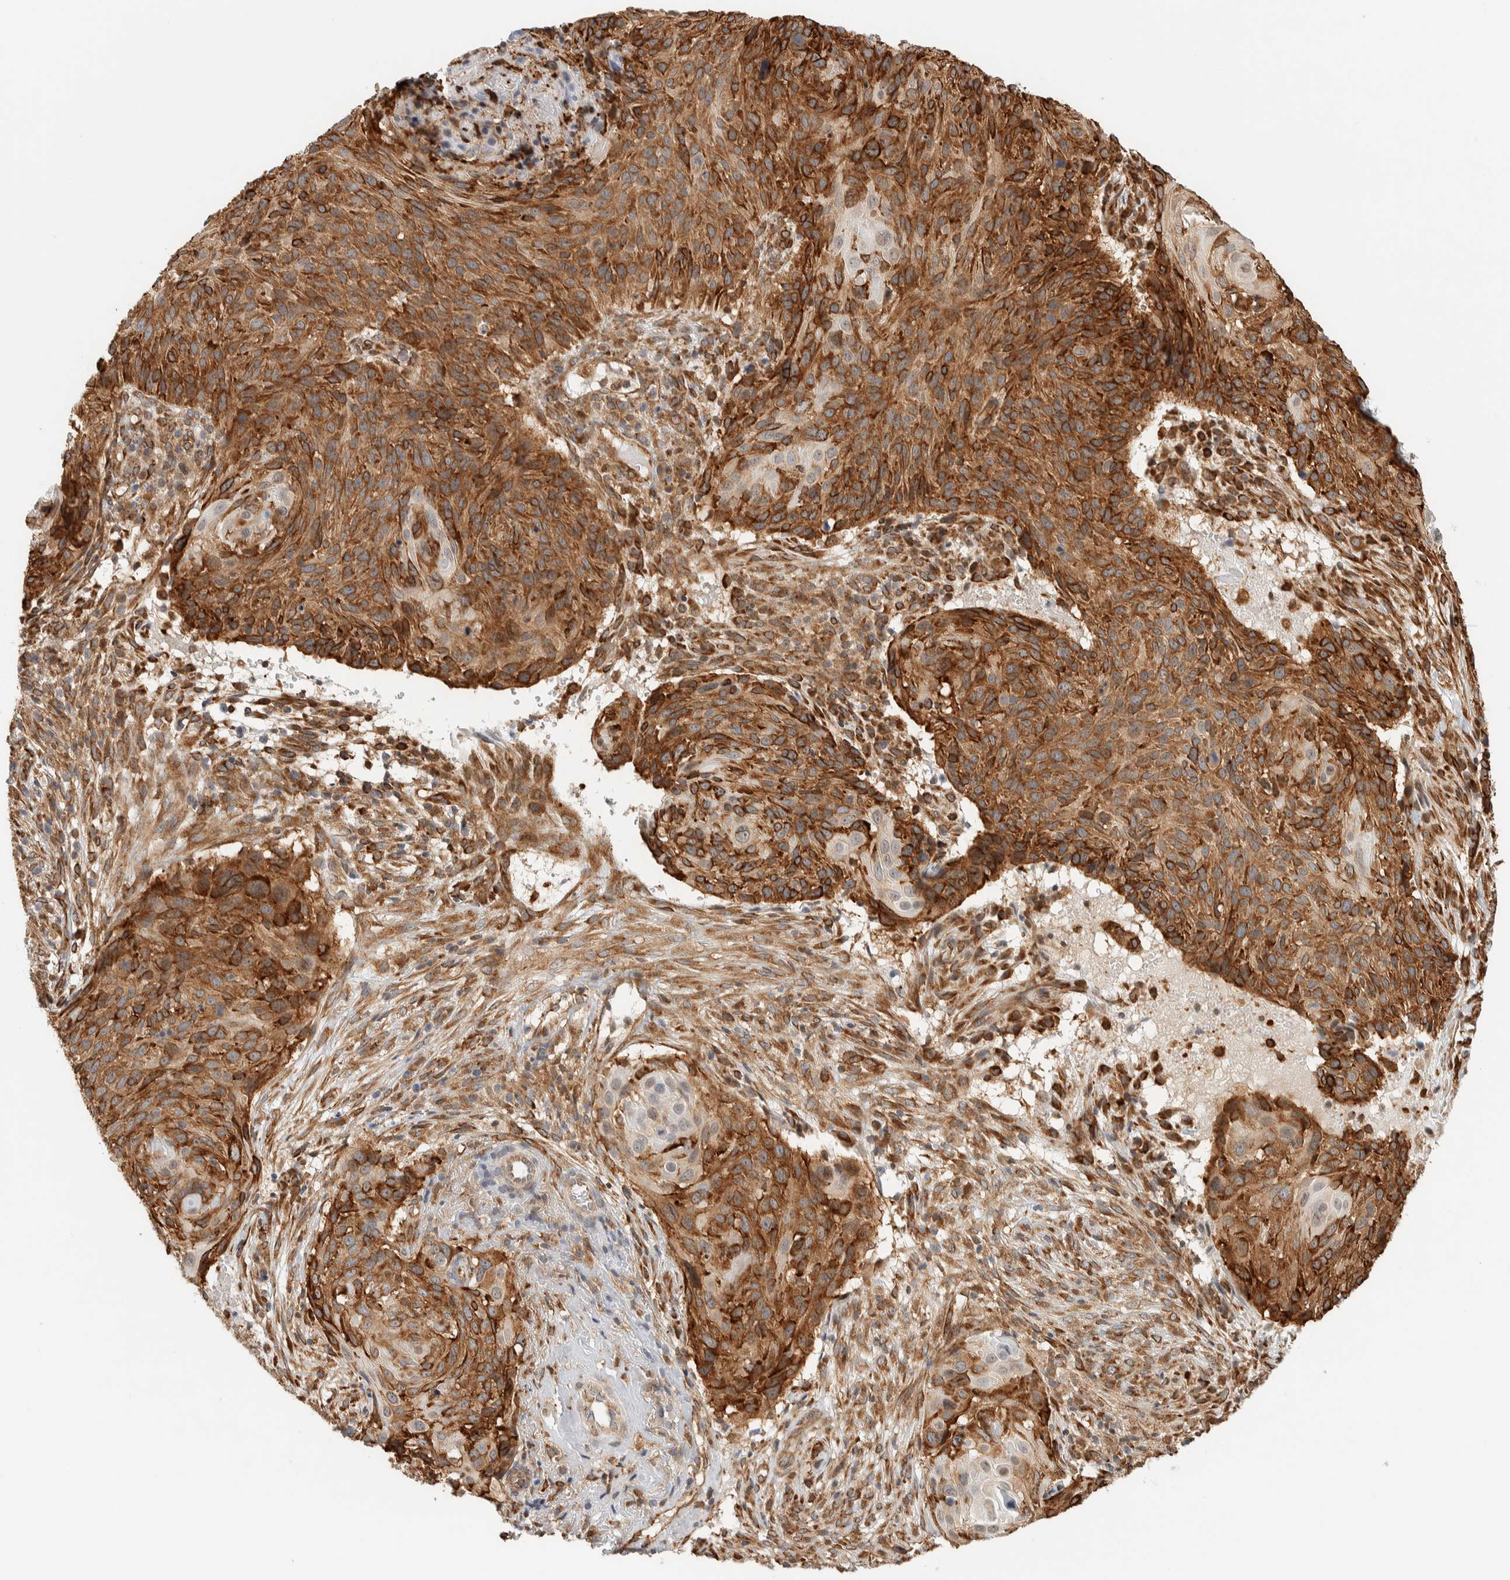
{"staining": {"intensity": "strong", "quantity": ">75%", "location": "cytoplasmic/membranous"}, "tissue": "cervical cancer", "cell_type": "Tumor cells", "image_type": "cancer", "snomed": [{"axis": "morphology", "description": "Squamous cell carcinoma, NOS"}, {"axis": "topography", "description": "Cervix"}], "caption": "Immunohistochemical staining of human squamous cell carcinoma (cervical) shows high levels of strong cytoplasmic/membranous protein positivity in approximately >75% of tumor cells.", "gene": "LLGL2", "patient": {"sex": "female", "age": 74}}